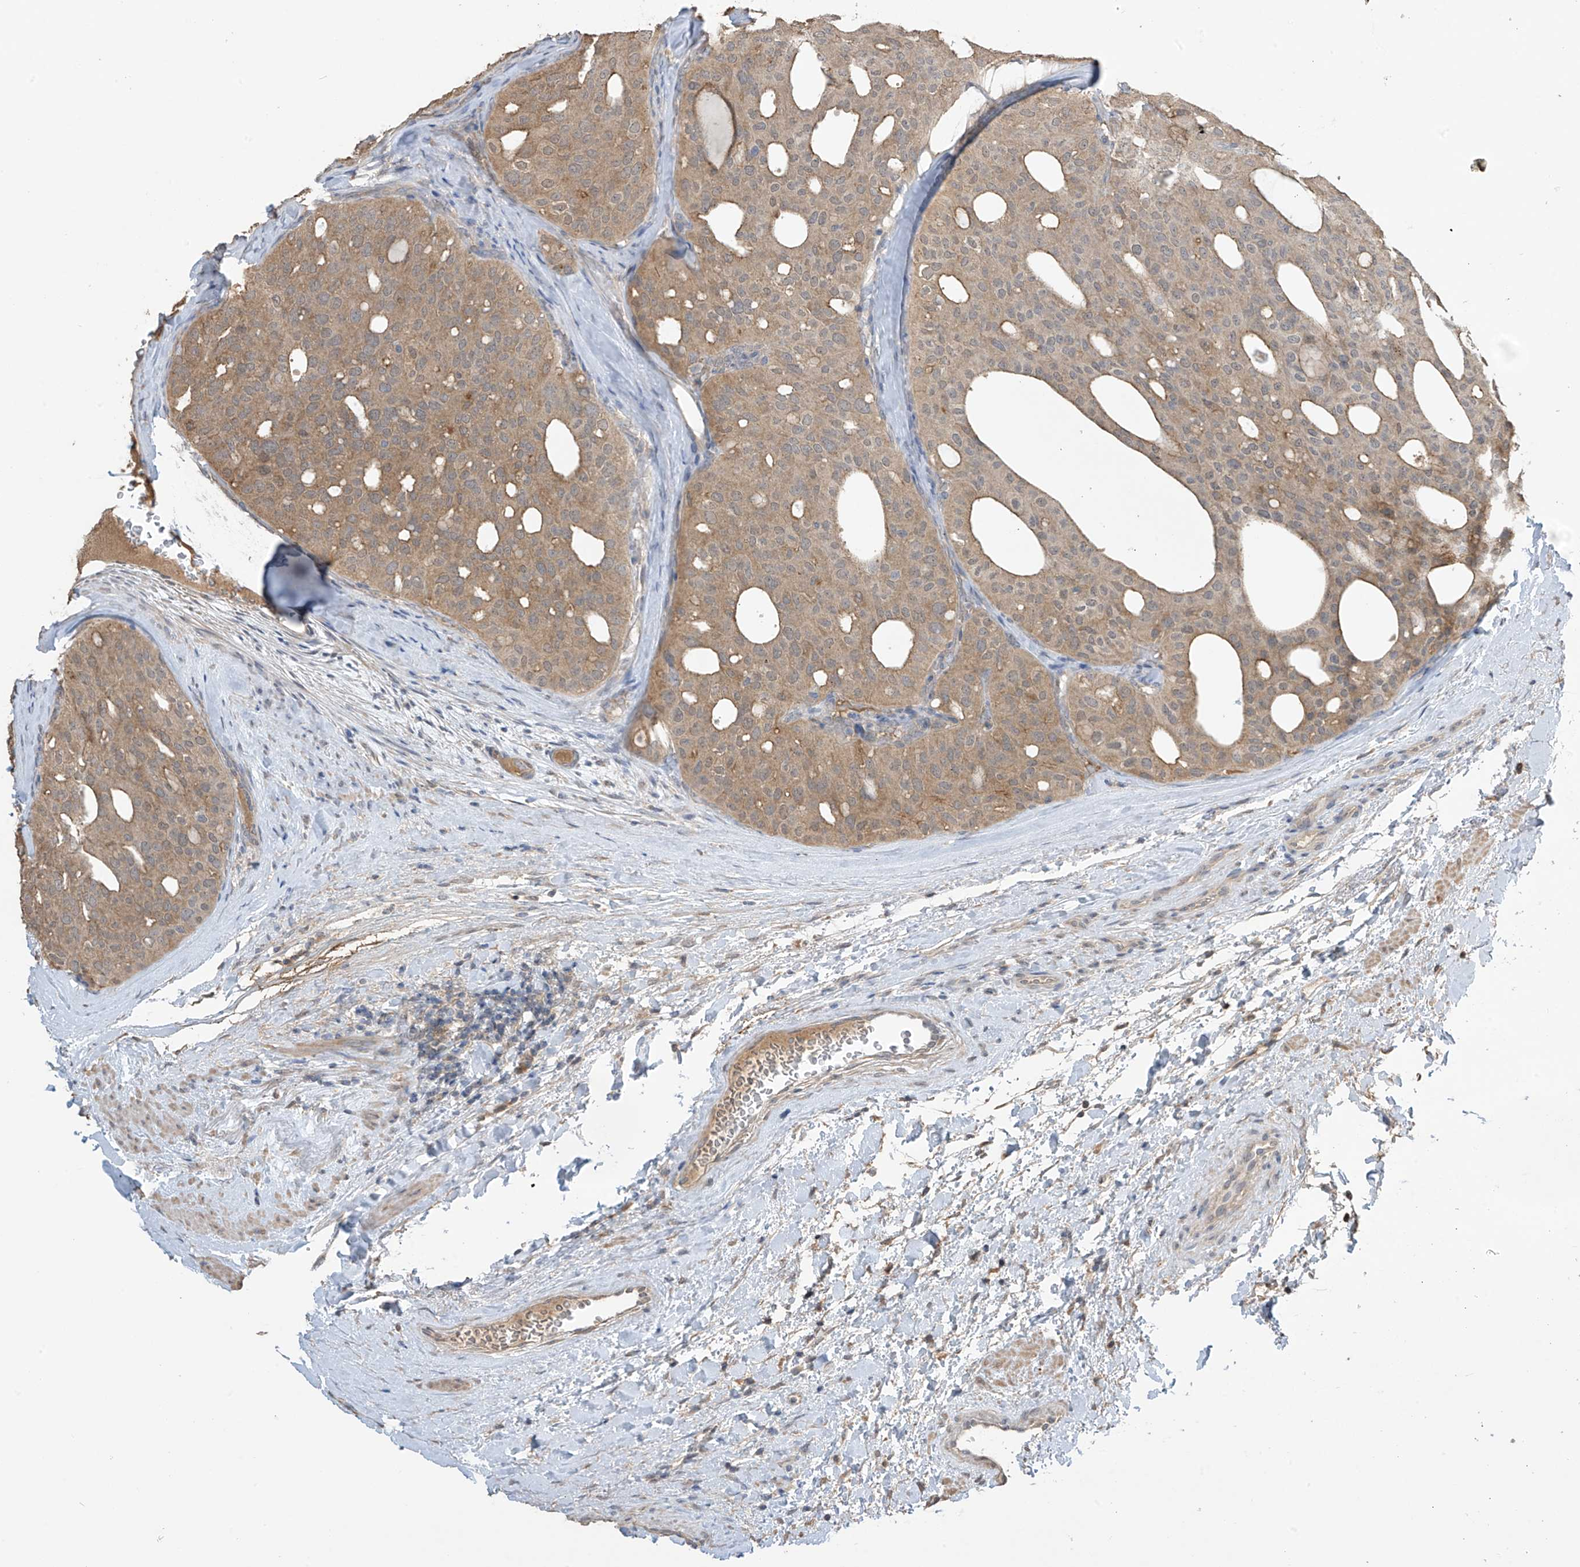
{"staining": {"intensity": "moderate", "quantity": ">75%", "location": "cytoplasmic/membranous"}, "tissue": "thyroid cancer", "cell_type": "Tumor cells", "image_type": "cancer", "snomed": [{"axis": "morphology", "description": "Follicular adenoma carcinoma, NOS"}, {"axis": "topography", "description": "Thyroid gland"}], "caption": "Tumor cells reveal medium levels of moderate cytoplasmic/membranous staining in about >75% of cells in follicular adenoma carcinoma (thyroid). The staining was performed using DAB to visualize the protein expression in brown, while the nuclei were stained in blue with hematoxylin (Magnification: 20x).", "gene": "SLFN14", "patient": {"sex": "male", "age": 75}}